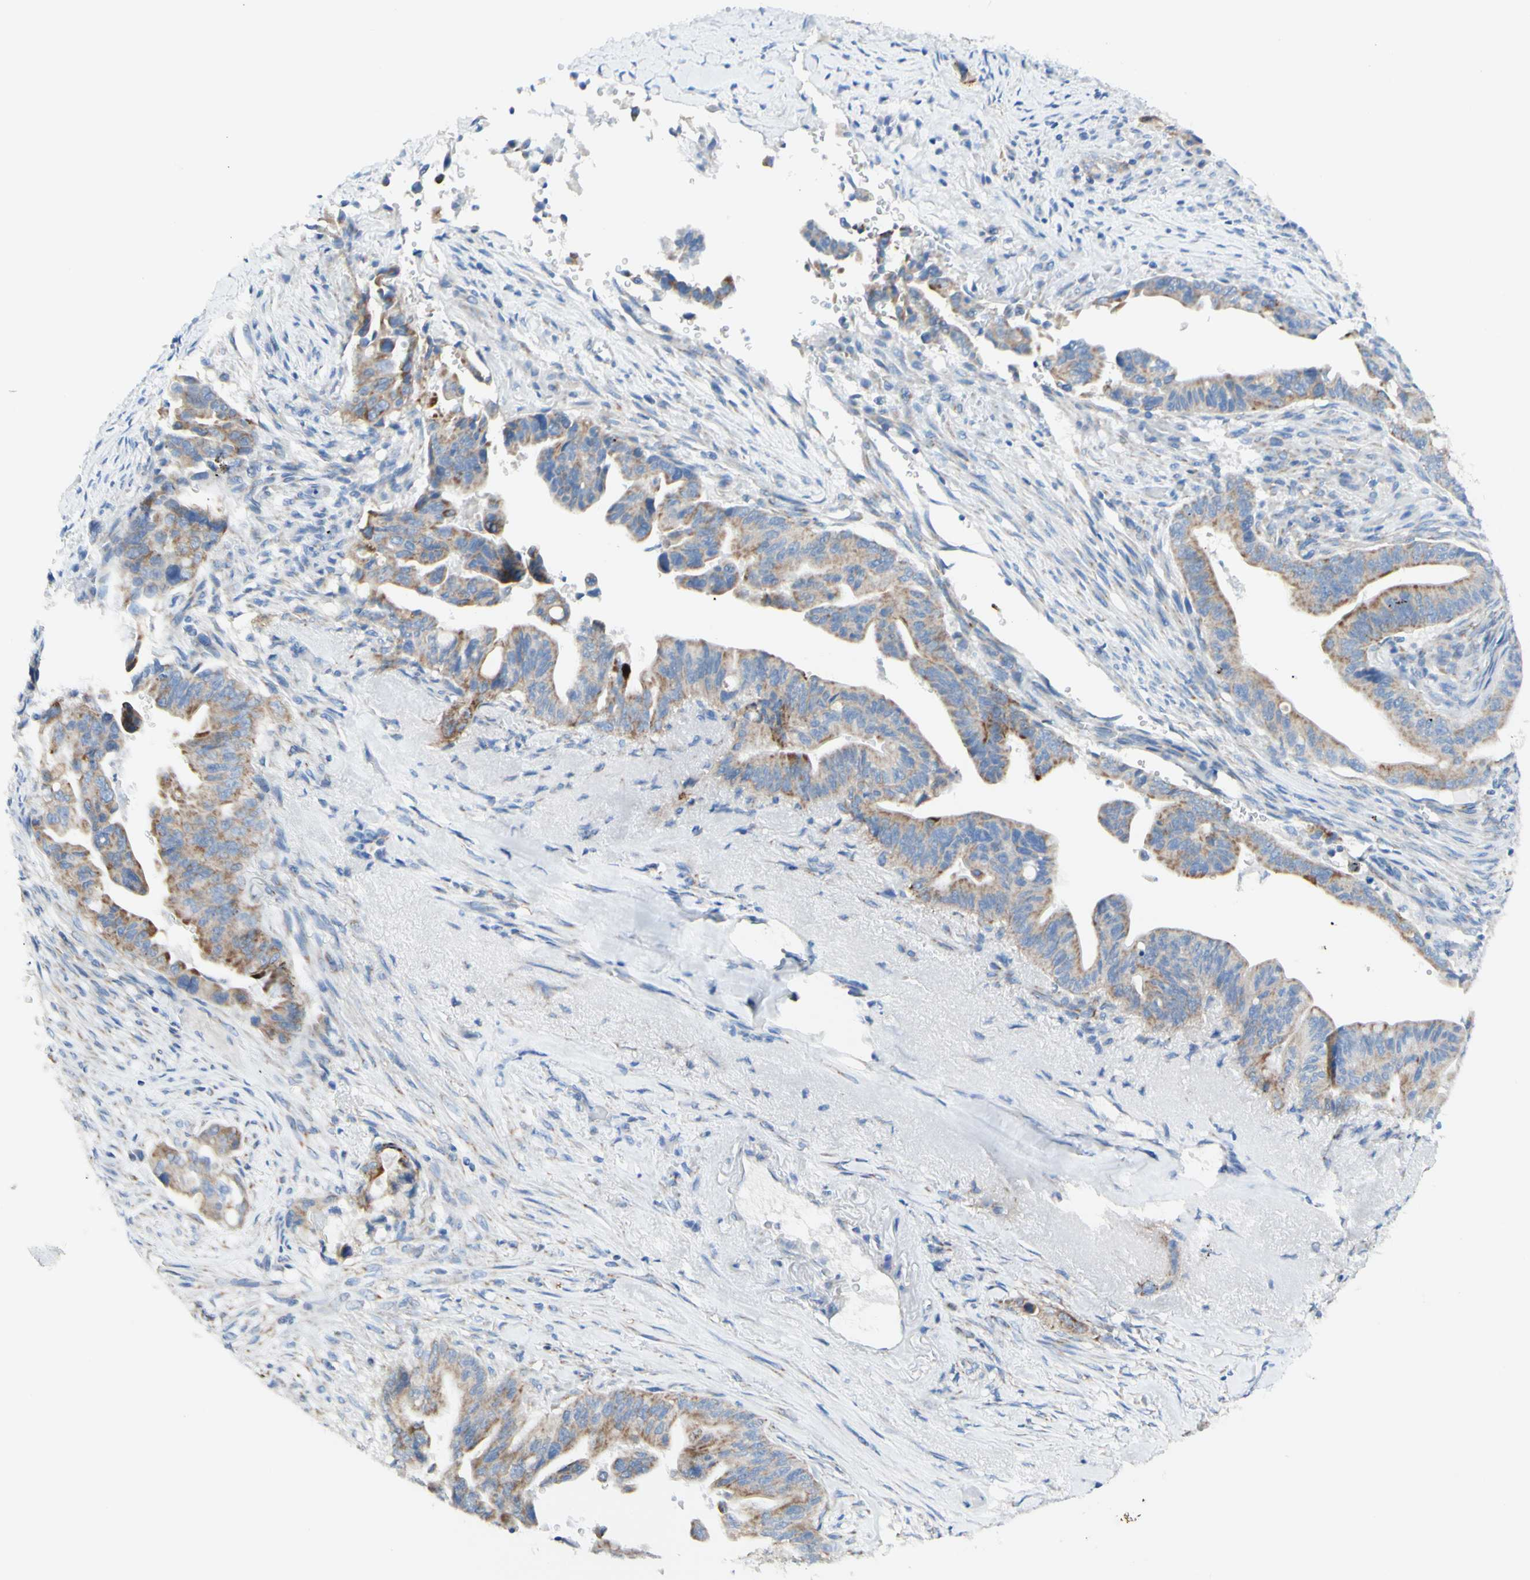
{"staining": {"intensity": "moderate", "quantity": "25%-75%", "location": "cytoplasmic/membranous"}, "tissue": "pancreatic cancer", "cell_type": "Tumor cells", "image_type": "cancer", "snomed": [{"axis": "morphology", "description": "Adenocarcinoma, NOS"}, {"axis": "topography", "description": "Pancreas"}], "caption": "Pancreatic cancer (adenocarcinoma) stained for a protein (brown) reveals moderate cytoplasmic/membranous positive expression in approximately 25%-75% of tumor cells.", "gene": "ARMC10", "patient": {"sex": "male", "age": 70}}